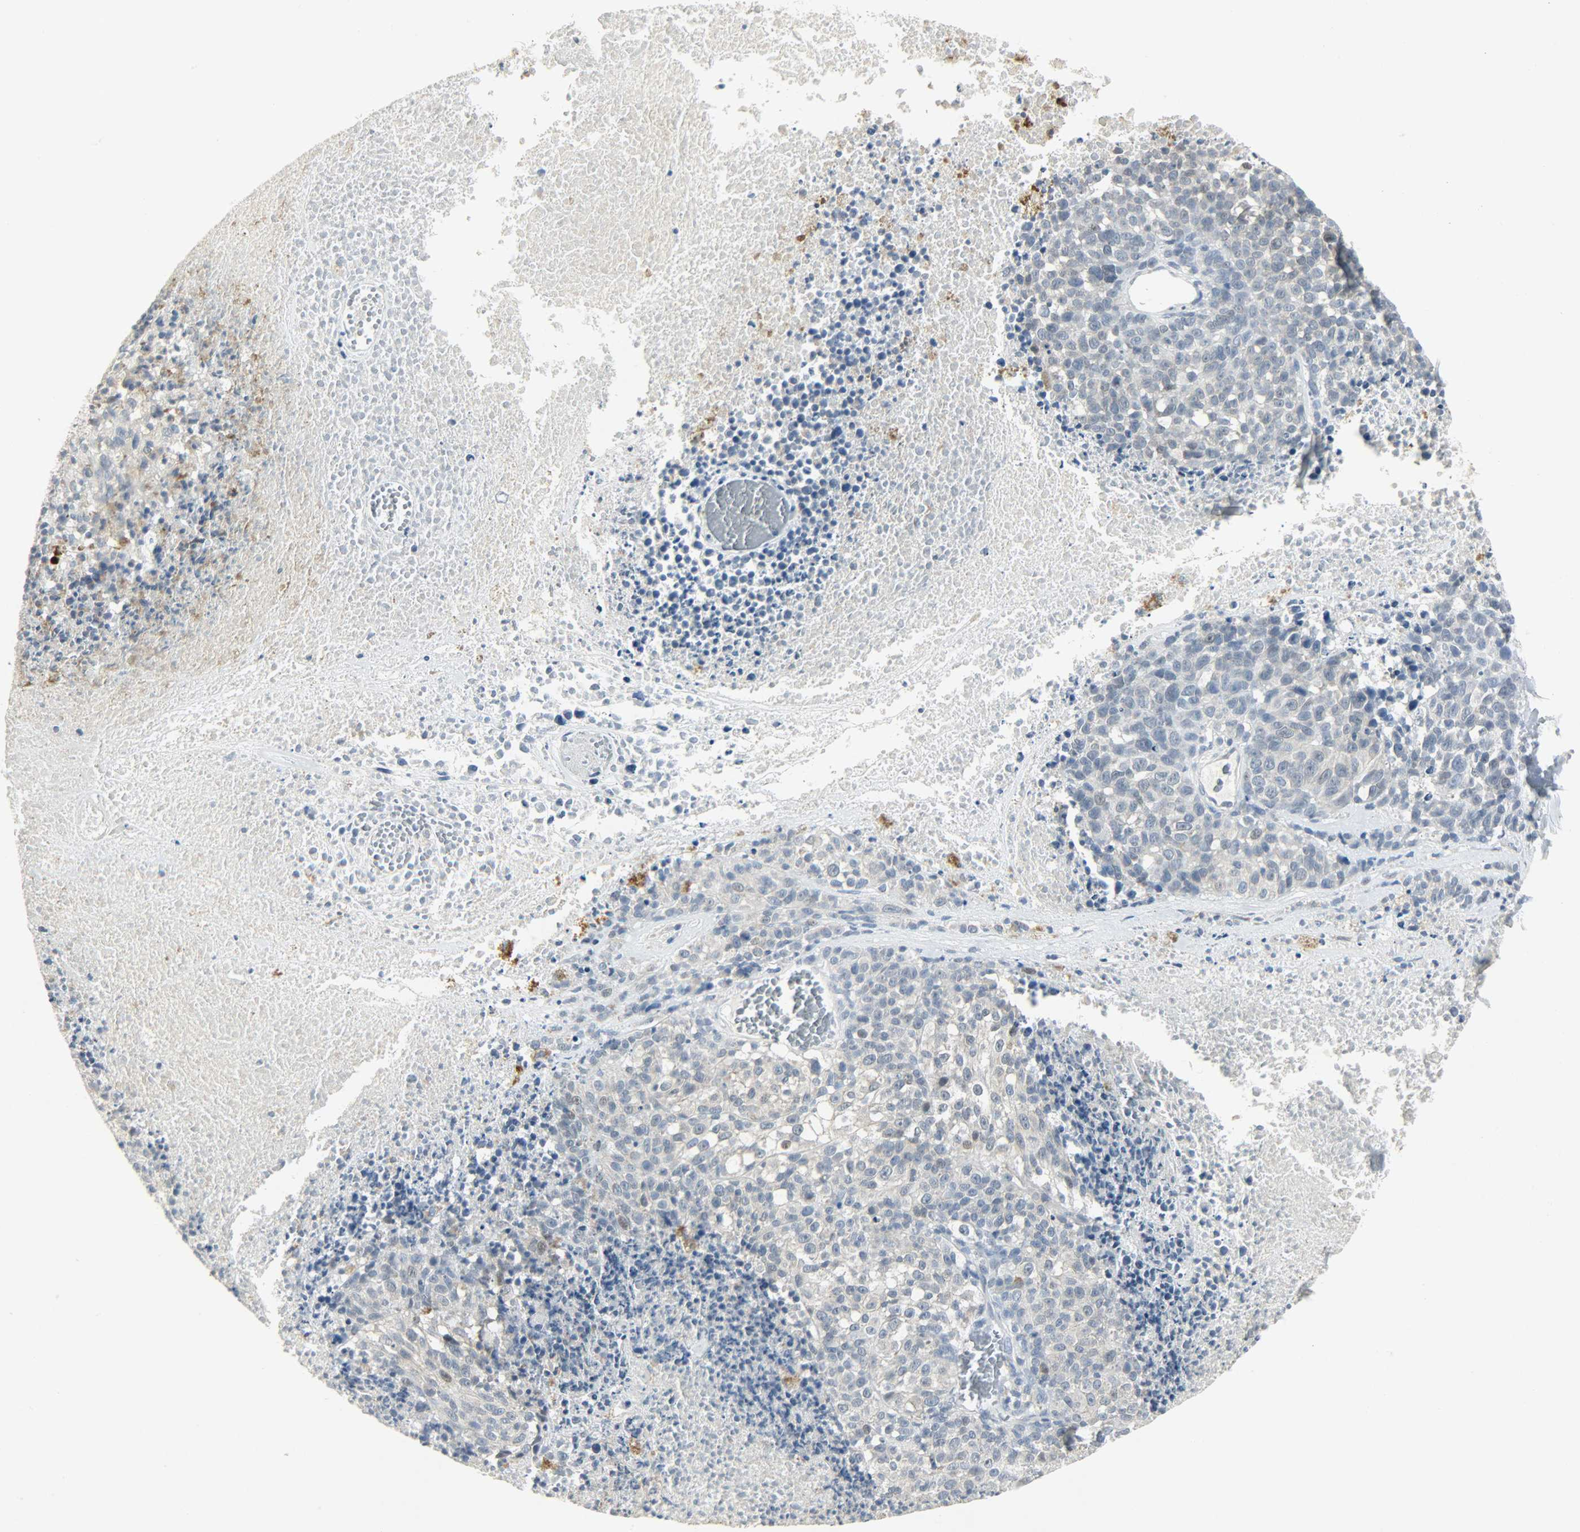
{"staining": {"intensity": "weak", "quantity": "<25%", "location": "cytoplasmic/membranous,nuclear"}, "tissue": "melanoma", "cell_type": "Tumor cells", "image_type": "cancer", "snomed": [{"axis": "morphology", "description": "Malignant melanoma, Metastatic site"}, {"axis": "topography", "description": "Cerebral cortex"}], "caption": "This is an immunohistochemistry micrograph of human melanoma. There is no staining in tumor cells.", "gene": "CAMK4", "patient": {"sex": "female", "age": 52}}